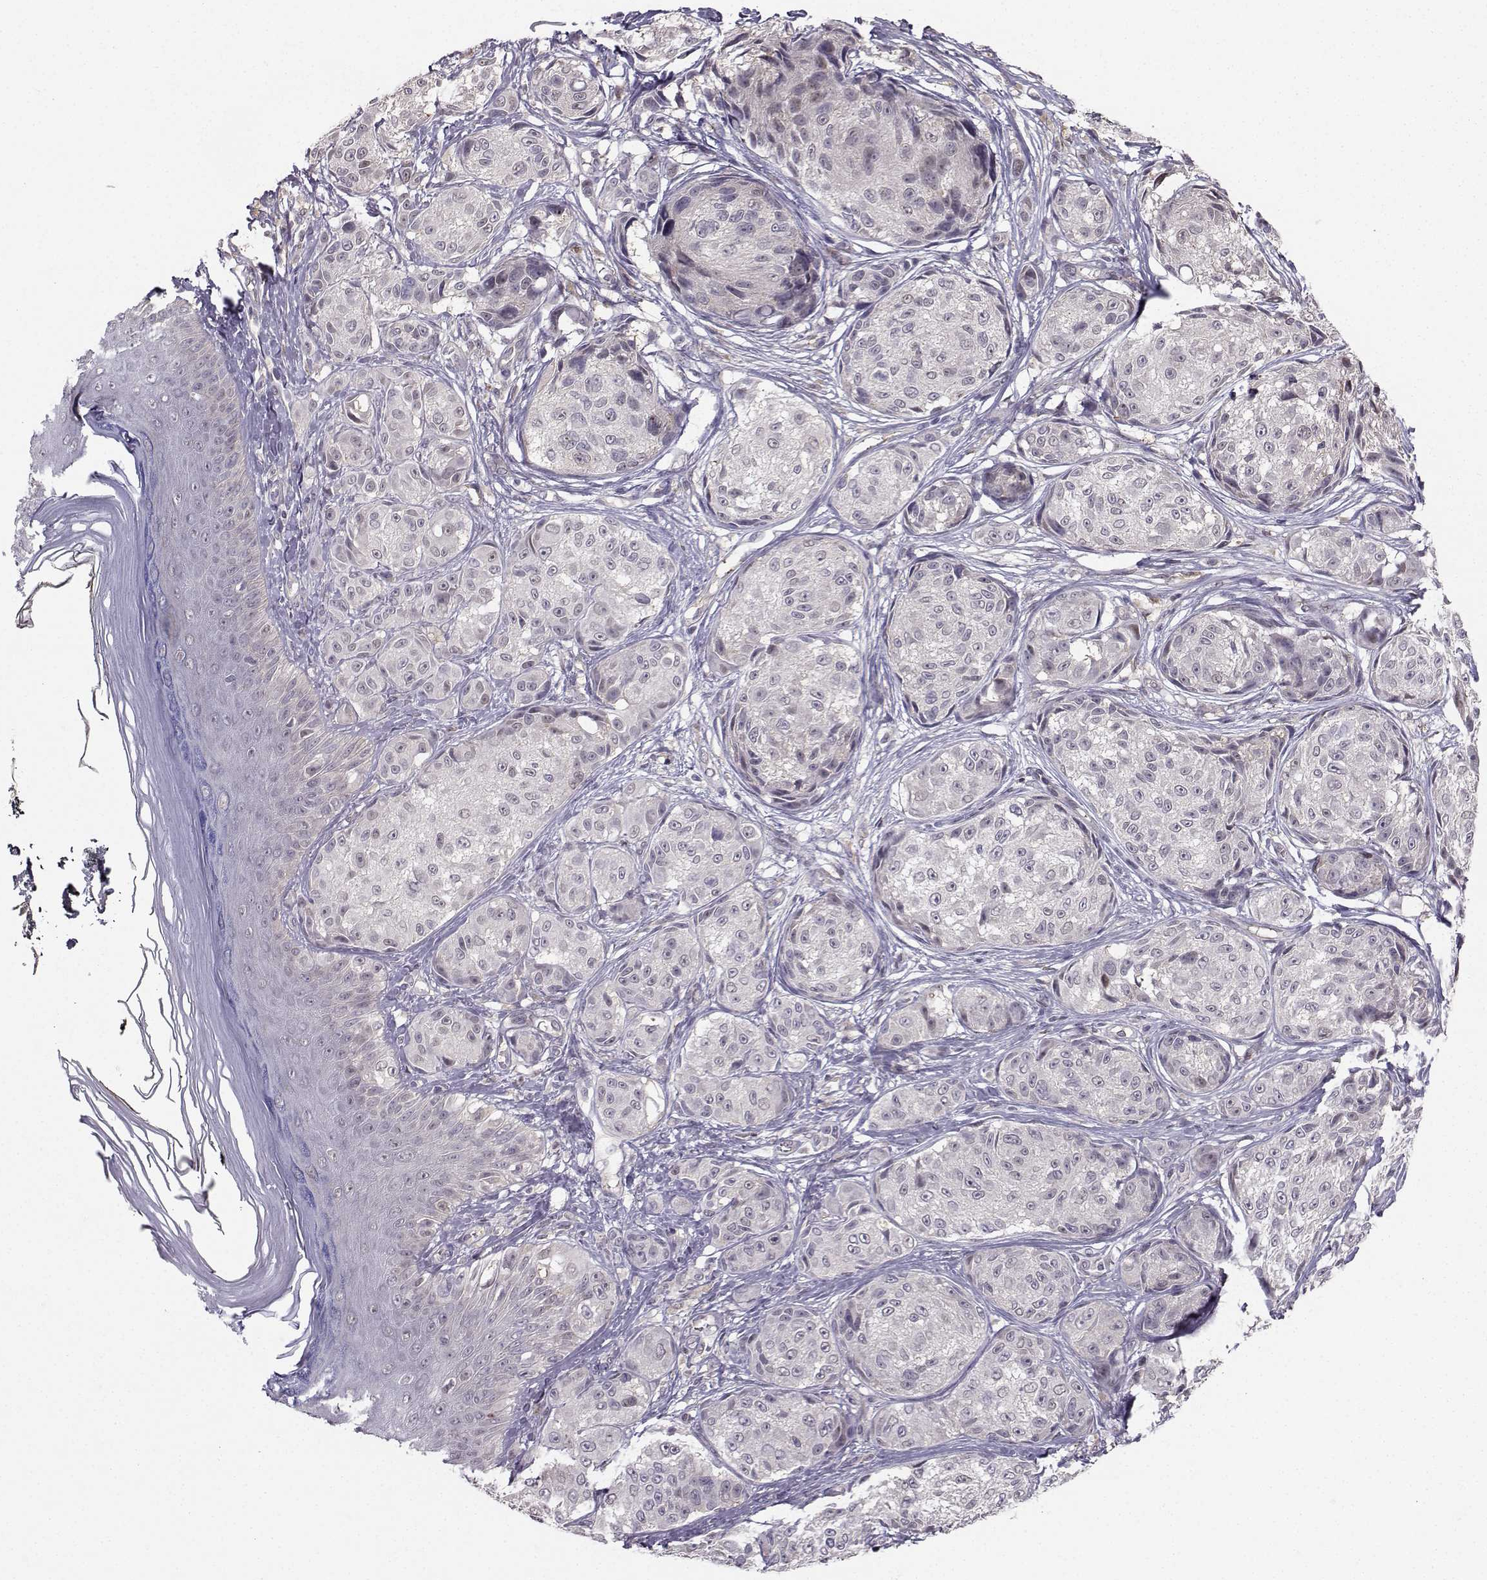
{"staining": {"intensity": "negative", "quantity": "none", "location": "none"}, "tissue": "melanoma", "cell_type": "Tumor cells", "image_type": "cancer", "snomed": [{"axis": "morphology", "description": "Malignant melanoma, NOS"}, {"axis": "topography", "description": "Skin"}], "caption": "A micrograph of human melanoma is negative for staining in tumor cells. (DAB (3,3'-diaminobenzidine) immunohistochemistry visualized using brightfield microscopy, high magnification).", "gene": "PKP2", "patient": {"sex": "male", "age": 61}}